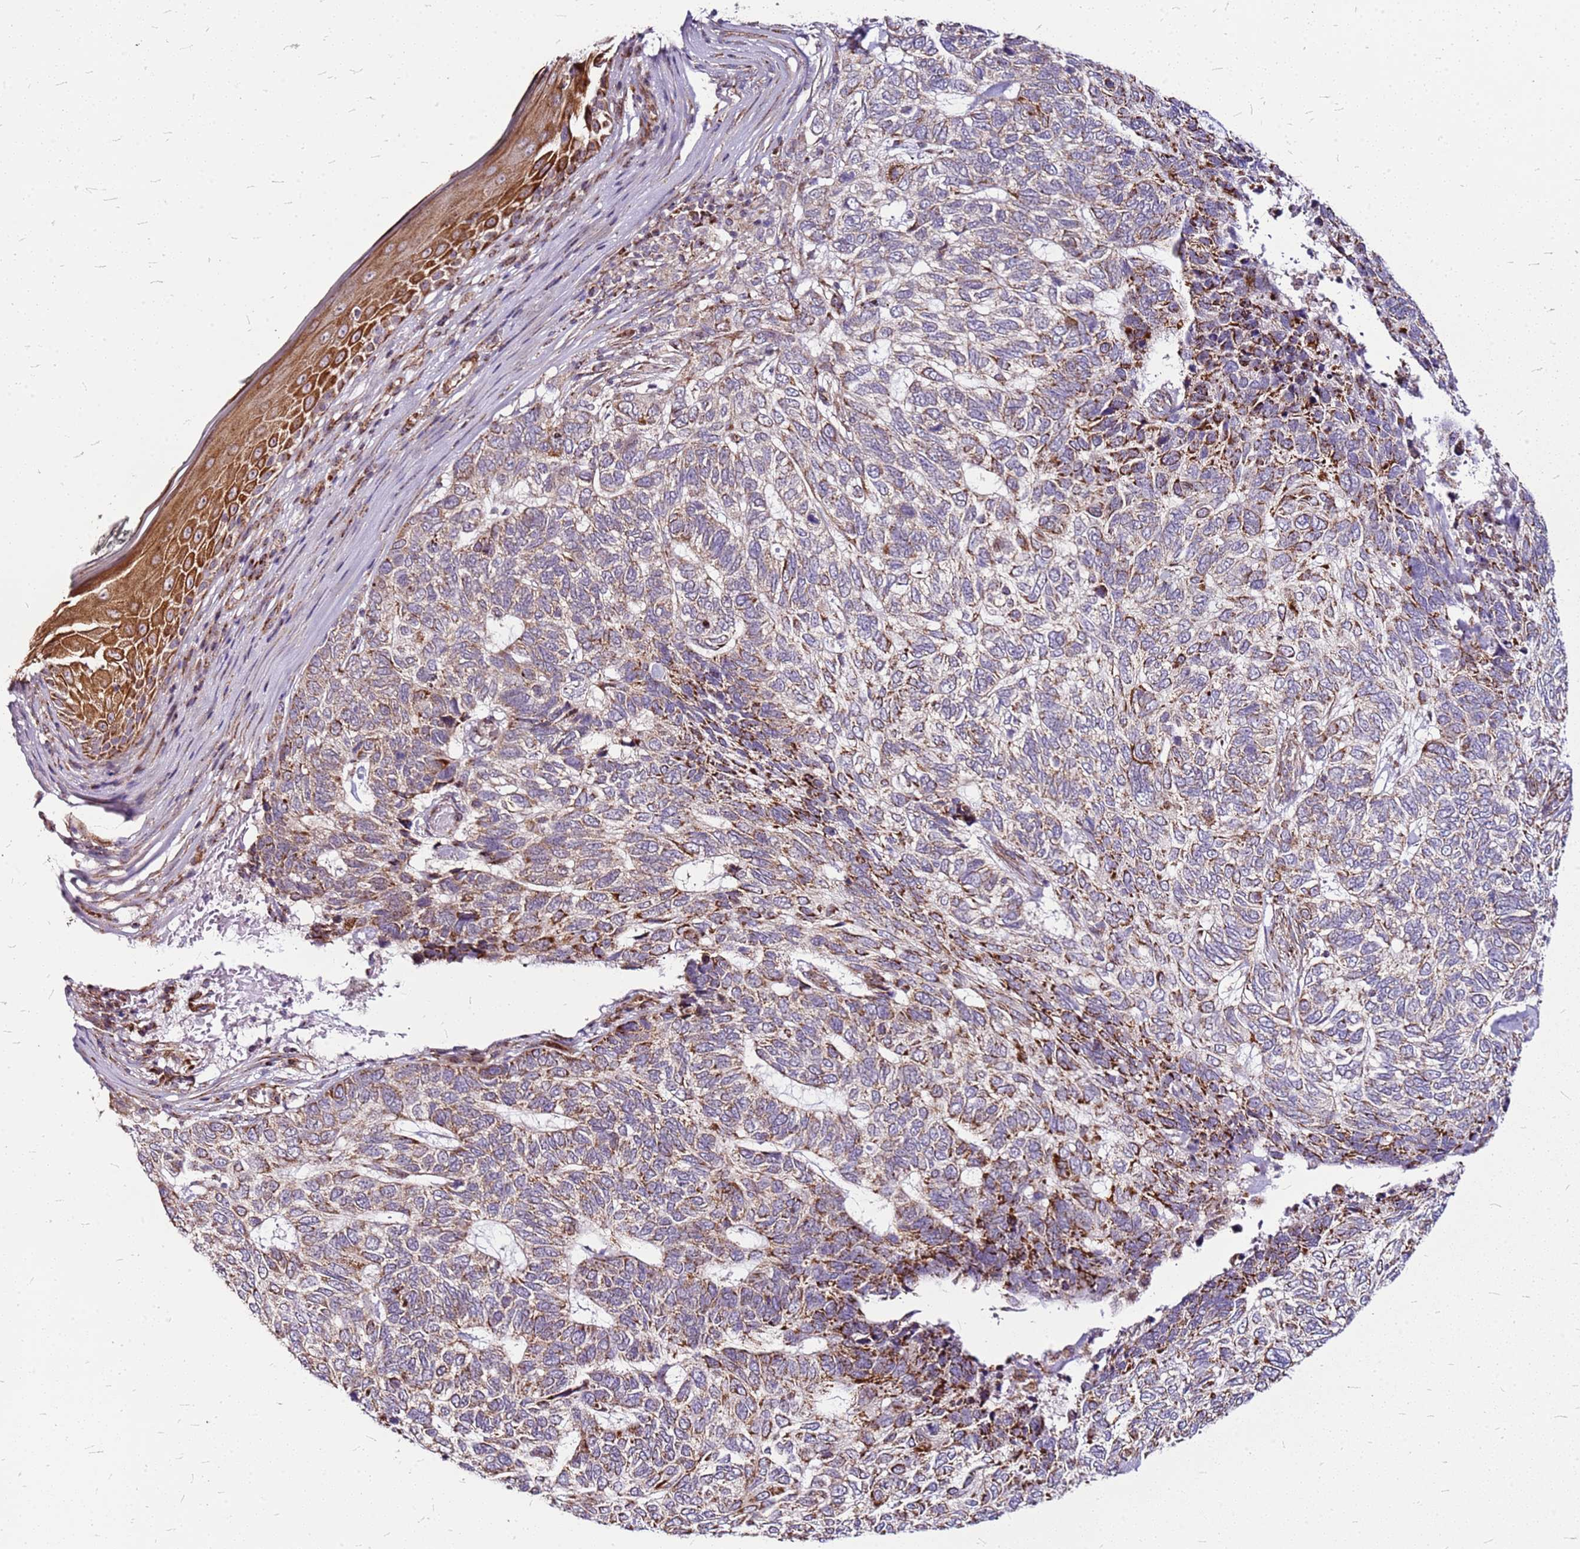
{"staining": {"intensity": "moderate", "quantity": "25%-75%", "location": "cytoplasmic/membranous"}, "tissue": "skin cancer", "cell_type": "Tumor cells", "image_type": "cancer", "snomed": [{"axis": "morphology", "description": "Basal cell carcinoma"}, {"axis": "topography", "description": "Skin"}], "caption": "Brown immunohistochemical staining in skin cancer (basal cell carcinoma) reveals moderate cytoplasmic/membranous staining in about 25%-75% of tumor cells.", "gene": "OR51T1", "patient": {"sex": "female", "age": 65}}